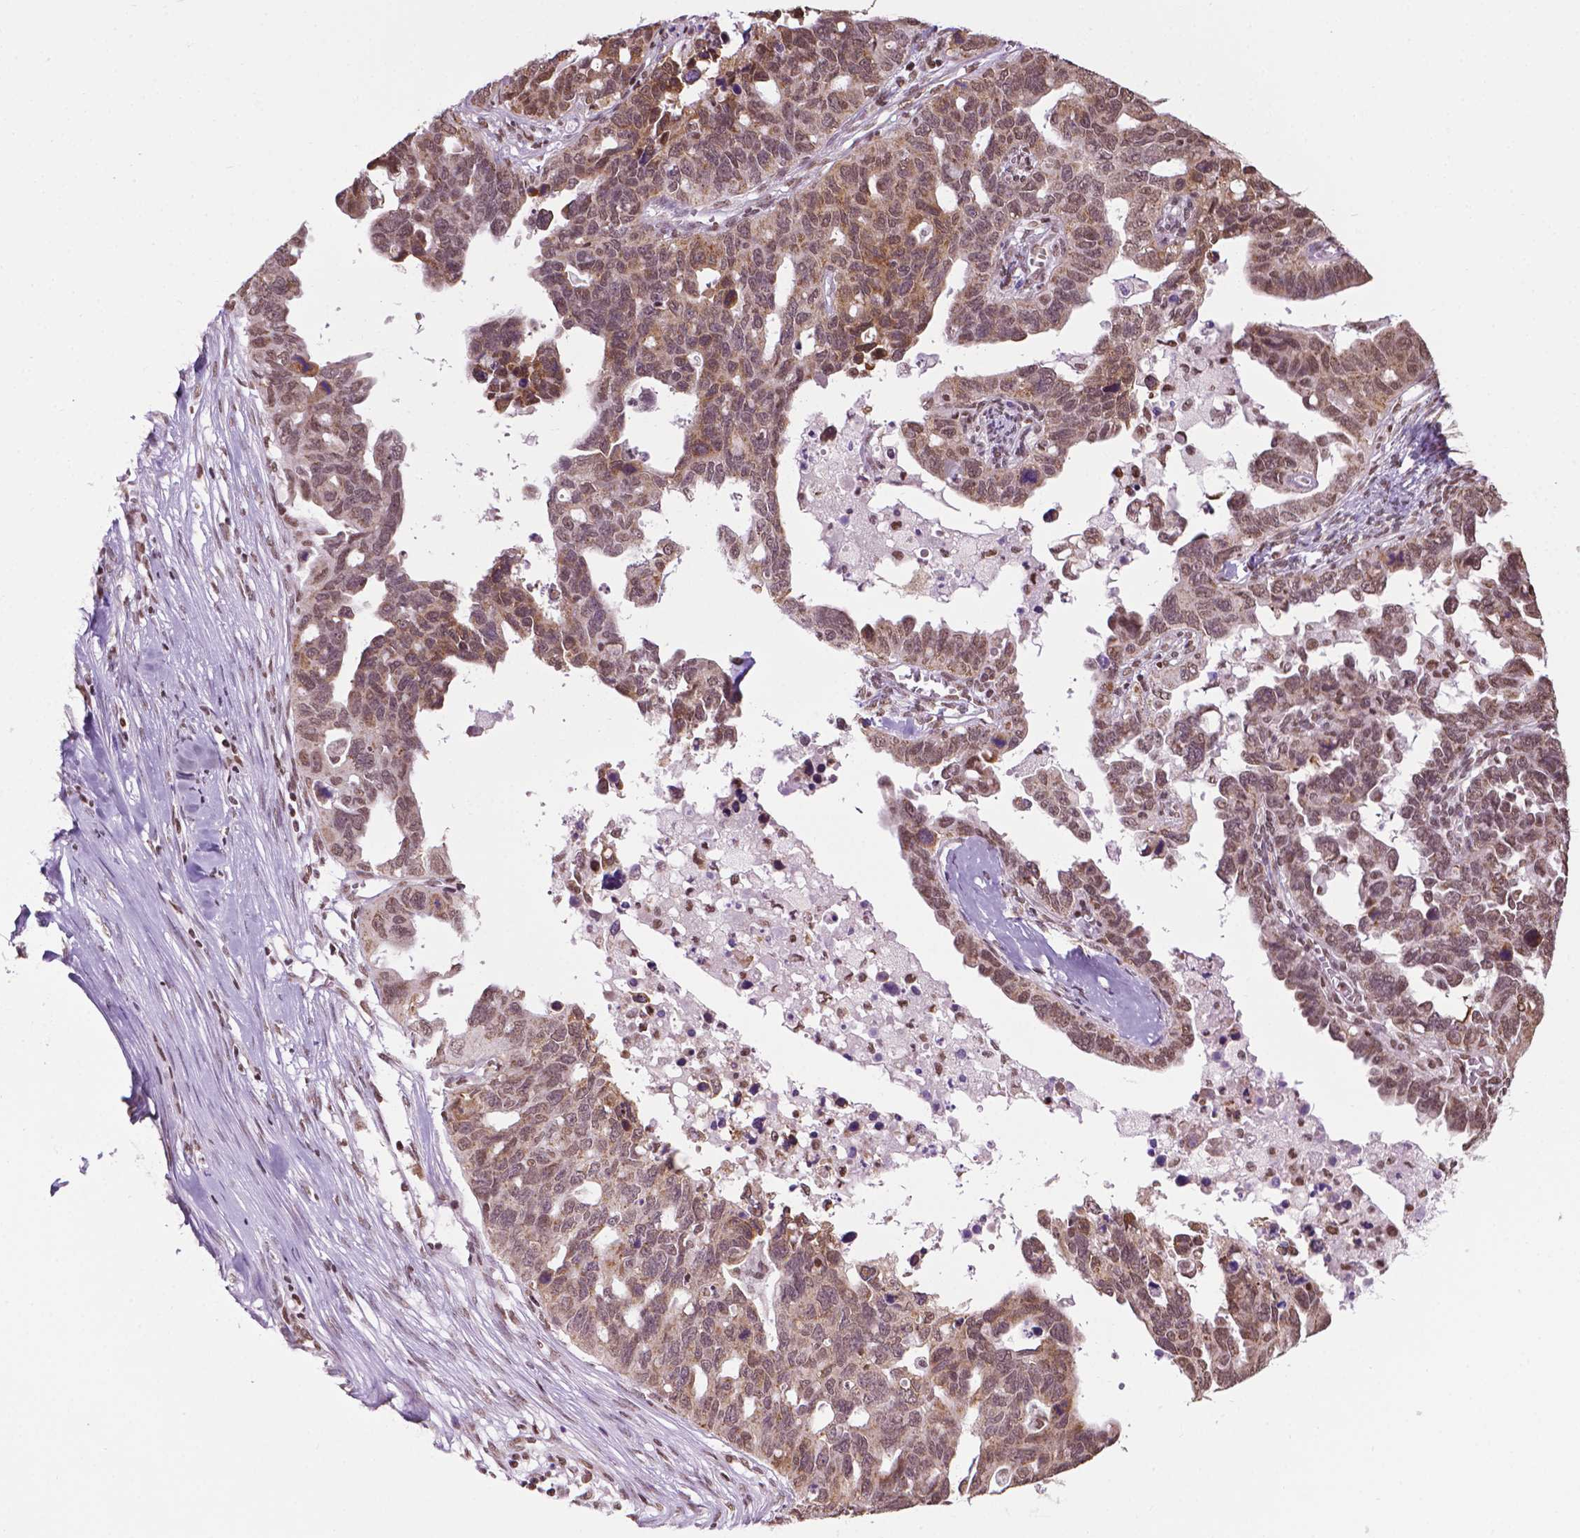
{"staining": {"intensity": "moderate", "quantity": ">75%", "location": "nuclear"}, "tissue": "ovarian cancer", "cell_type": "Tumor cells", "image_type": "cancer", "snomed": [{"axis": "morphology", "description": "Cystadenocarcinoma, serous, NOS"}, {"axis": "topography", "description": "Ovary"}], "caption": "Ovarian serous cystadenocarcinoma stained with DAB IHC demonstrates medium levels of moderate nuclear positivity in approximately >75% of tumor cells. (DAB (3,3'-diaminobenzidine) IHC, brown staining for protein, blue staining for nuclei).", "gene": "COL23A1", "patient": {"sex": "female", "age": 69}}